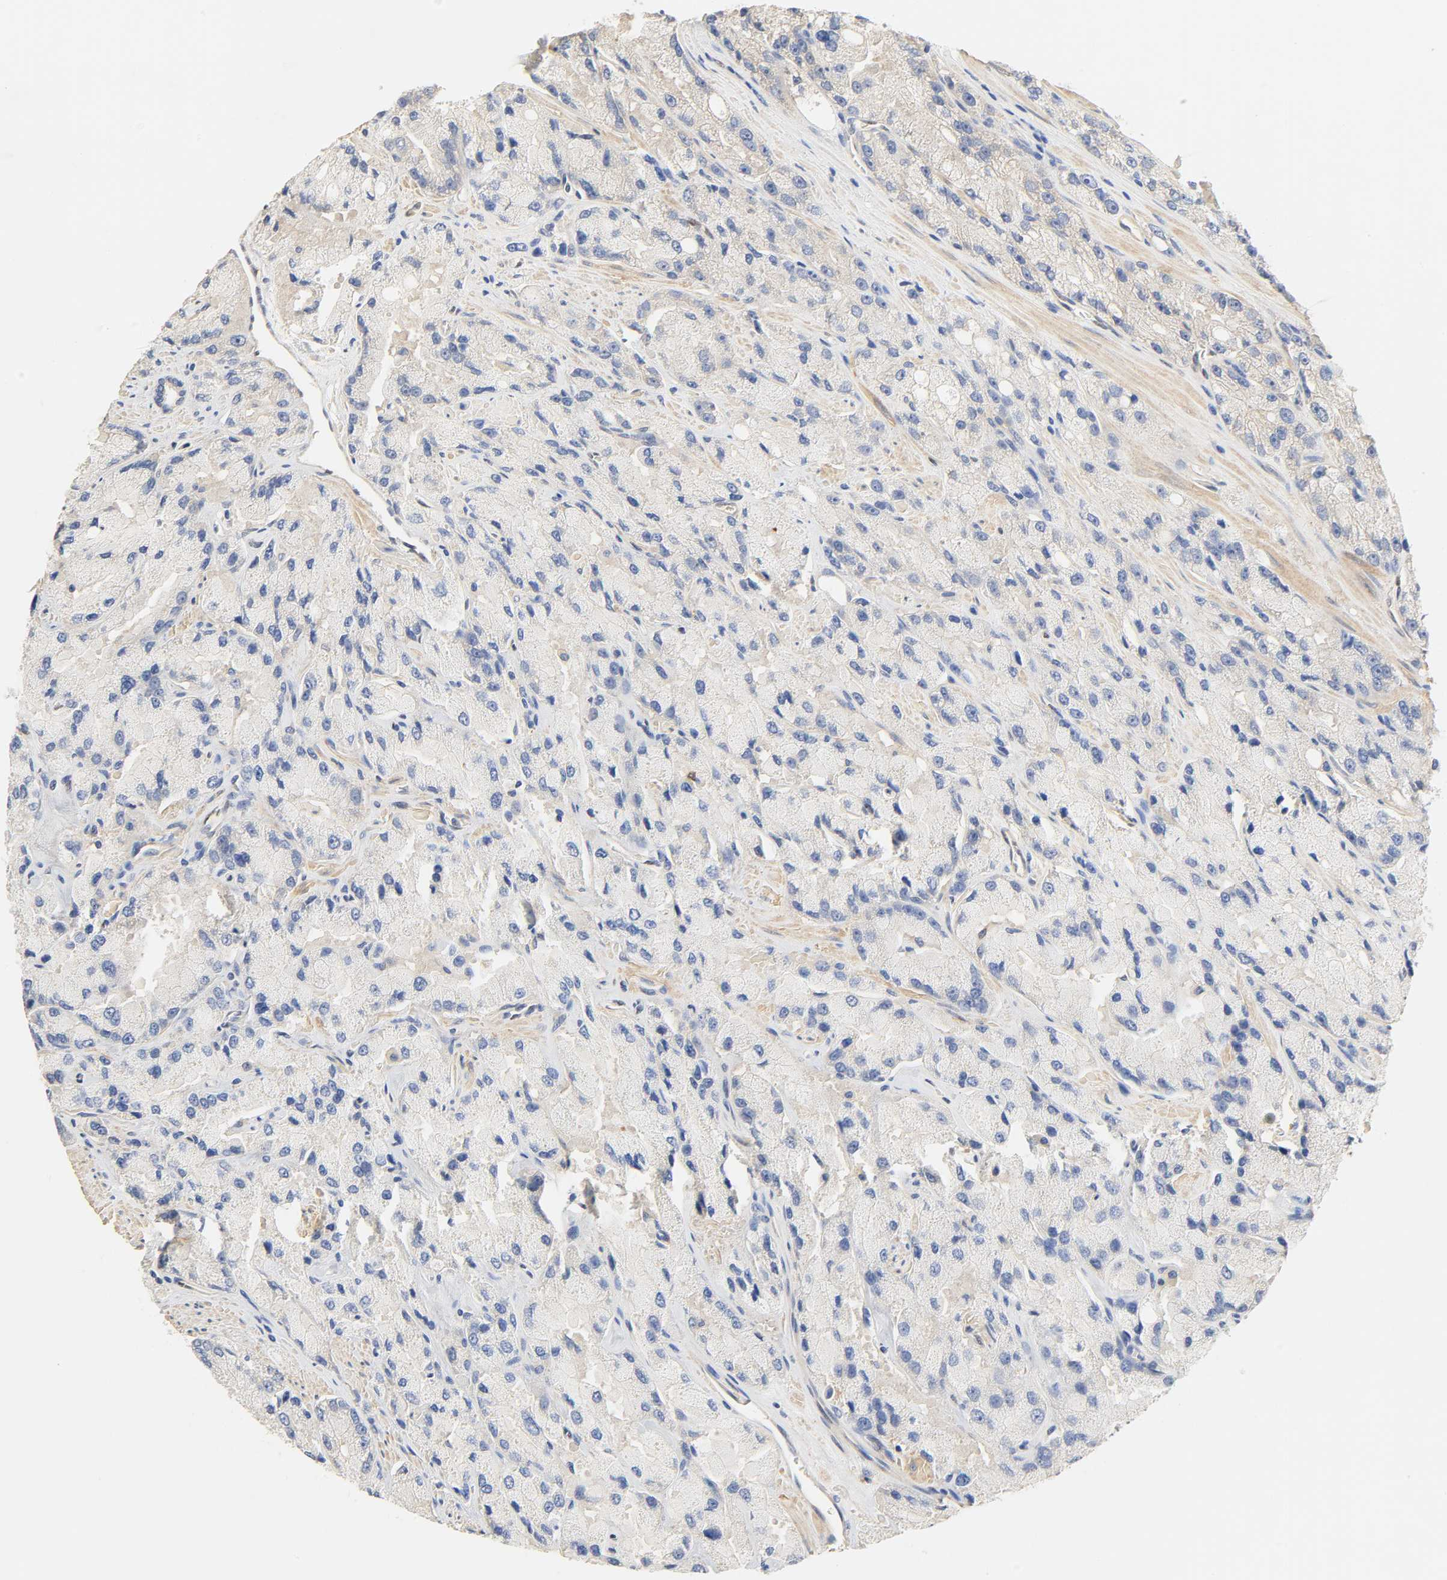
{"staining": {"intensity": "negative", "quantity": "none", "location": "none"}, "tissue": "prostate cancer", "cell_type": "Tumor cells", "image_type": "cancer", "snomed": [{"axis": "morphology", "description": "Adenocarcinoma, High grade"}, {"axis": "topography", "description": "Prostate"}], "caption": "This is an IHC photomicrograph of human prostate cancer (high-grade adenocarcinoma). There is no positivity in tumor cells.", "gene": "BORCS8-MEF2B", "patient": {"sex": "male", "age": 58}}